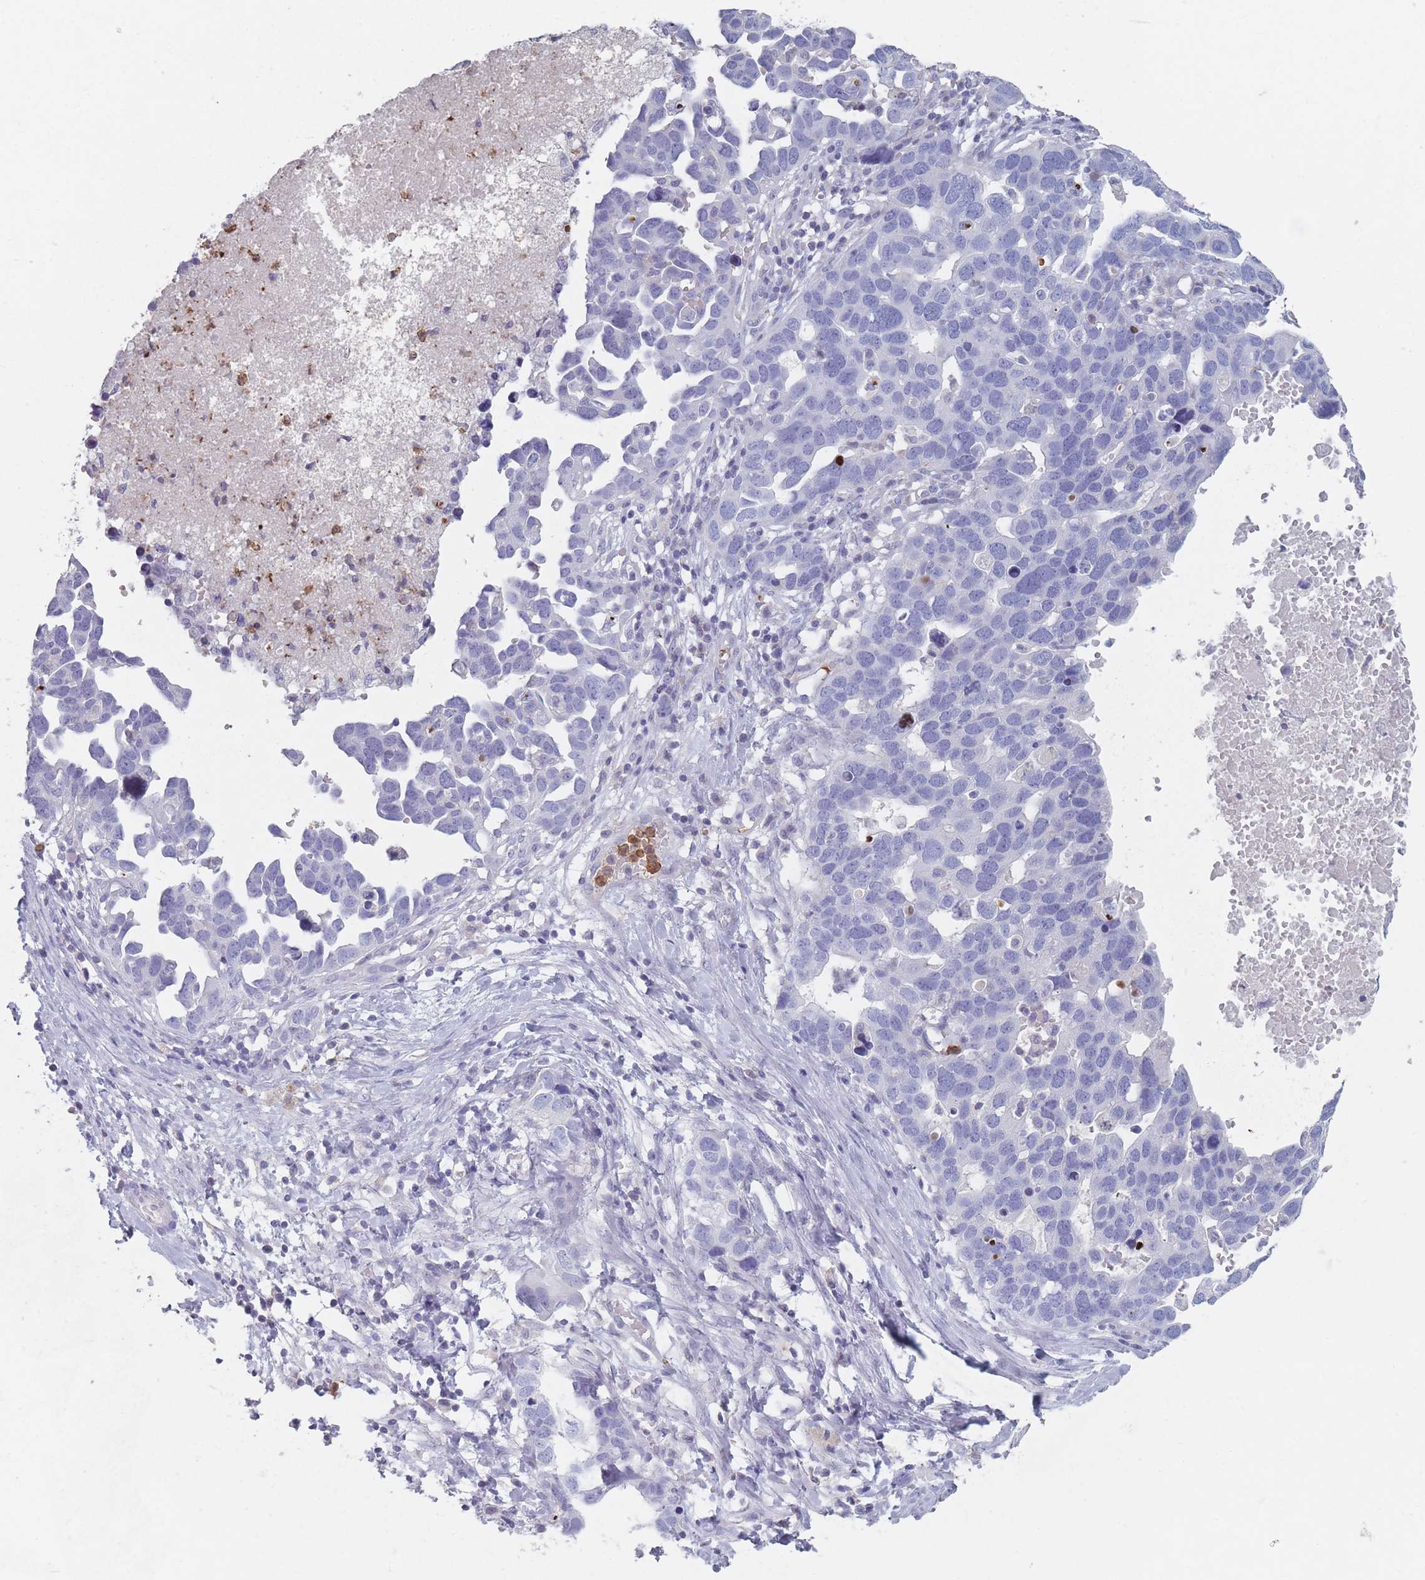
{"staining": {"intensity": "negative", "quantity": "none", "location": "none"}, "tissue": "ovarian cancer", "cell_type": "Tumor cells", "image_type": "cancer", "snomed": [{"axis": "morphology", "description": "Cystadenocarcinoma, serous, NOS"}, {"axis": "topography", "description": "Ovary"}], "caption": "Histopathology image shows no significant protein expression in tumor cells of serous cystadenocarcinoma (ovarian). (DAB IHC, high magnification).", "gene": "ATP1A3", "patient": {"sex": "female", "age": 54}}